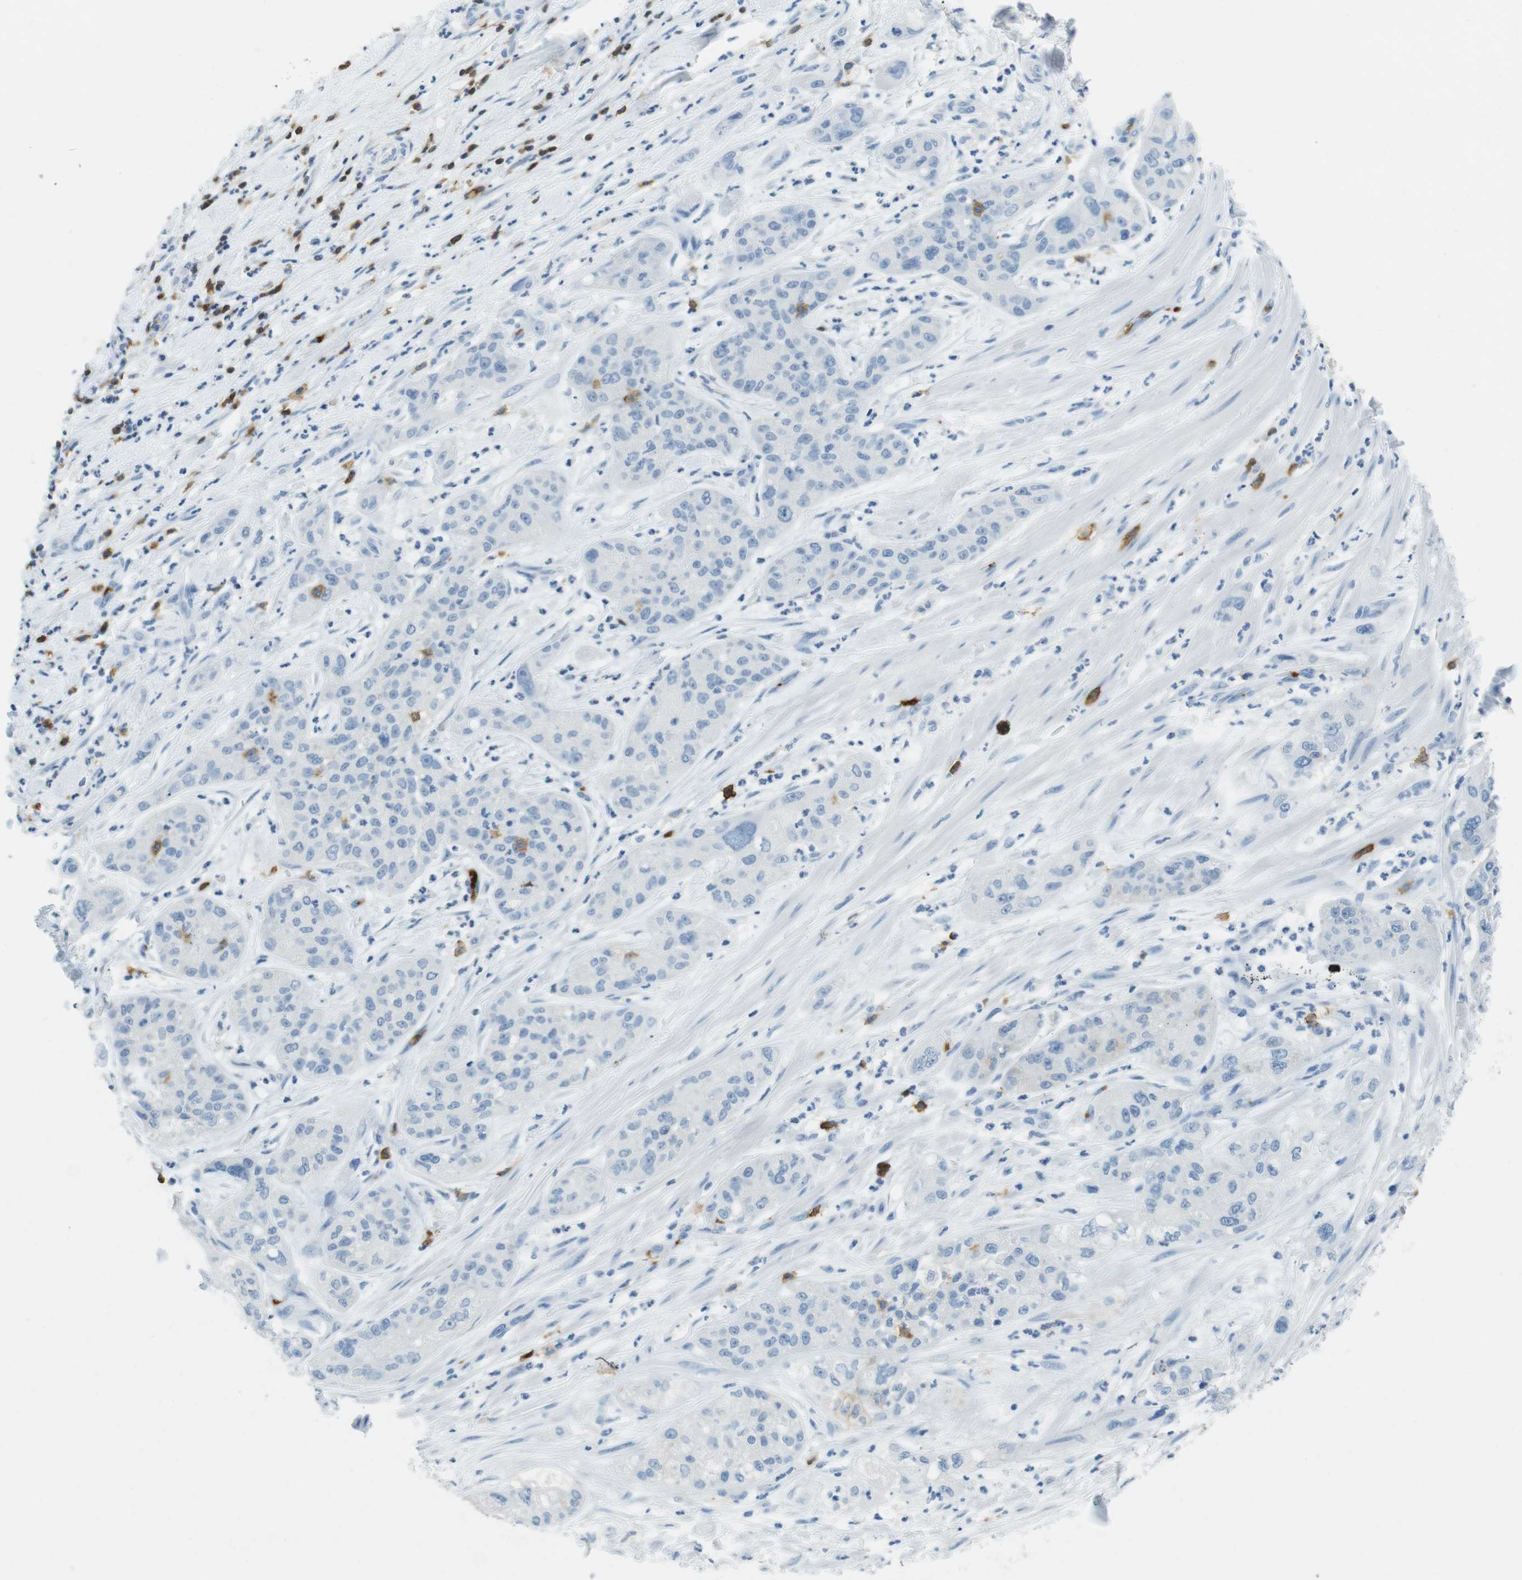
{"staining": {"intensity": "negative", "quantity": "none", "location": "none"}, "tissue": "pancreatic cancer", "cell_type": "Tumor cells", "image_type": "cancer", "snomed": [{"axis": "morphology", "description": "Adenocarcinoma, NOS"}, {"axis": "topography", "description": "Pancreas"}], "caption": "This is an immunohistochemistry (IHC) micrograph of pancreatic cancer (adenocarcinoma). There is no positivity in tumor cells.", "gene": "LAT", "patient": {"sex": "female", "age": 78}}